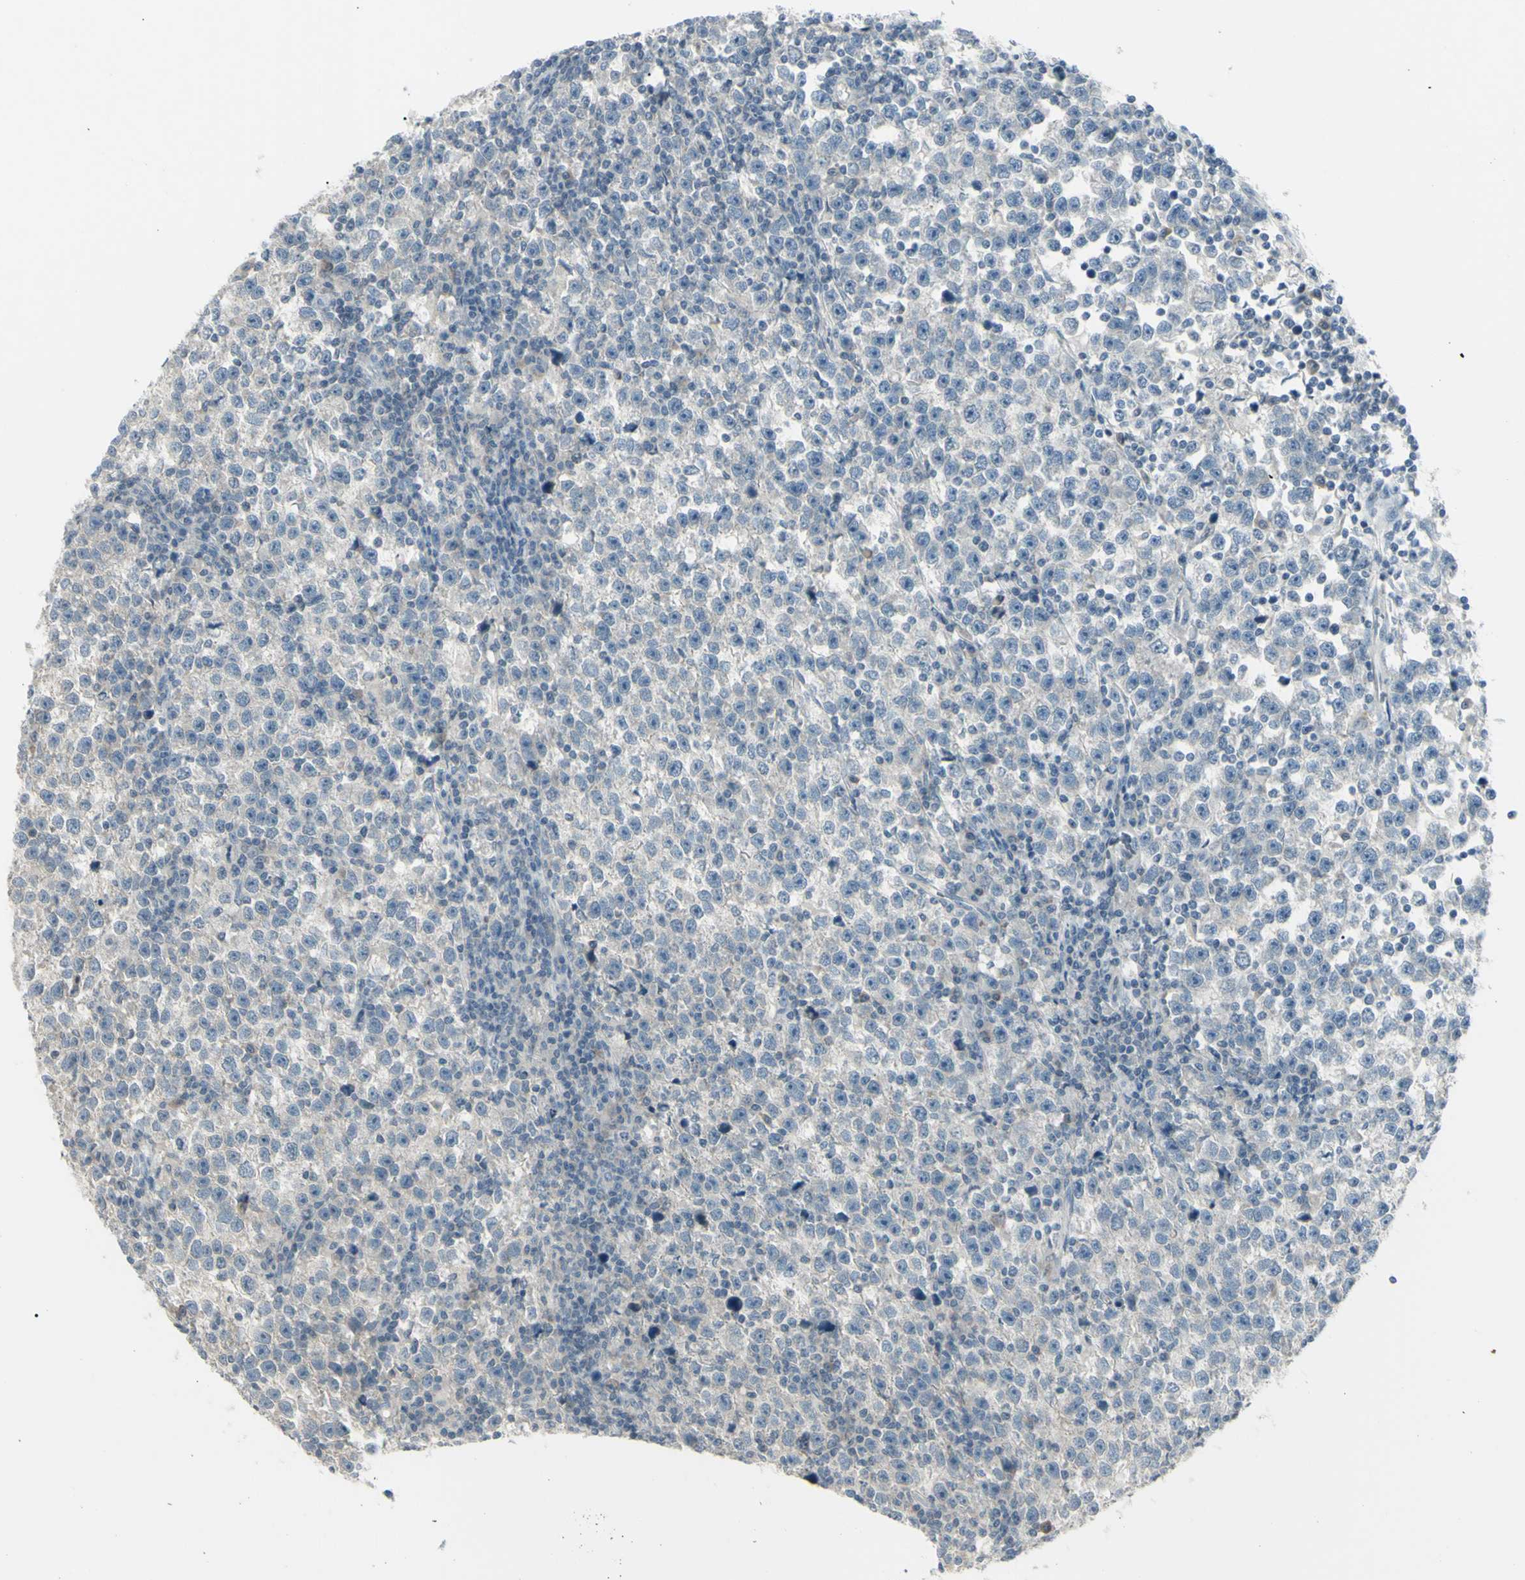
{"staining": {"intensity": "negative", "quantity": "none", "location": "none"}, "tissue": "testis cancer", "cell_type": "Tumor cells", "image_type": "cancer", "snomed": [{"axis": "morphology", "description": "Seminoma, NOS"}, {"axis": "topography", "description": "Testis"}], "caption": "This histopathology image is of testis cancer (seminoma) stained with immunohistochemistry to label a protein in brown with the nuclei are counter-stained blue. There is no positivity in tumor cells.", "gene": "SH3GL2", "patient": {"sex": "male", "age": 43}}